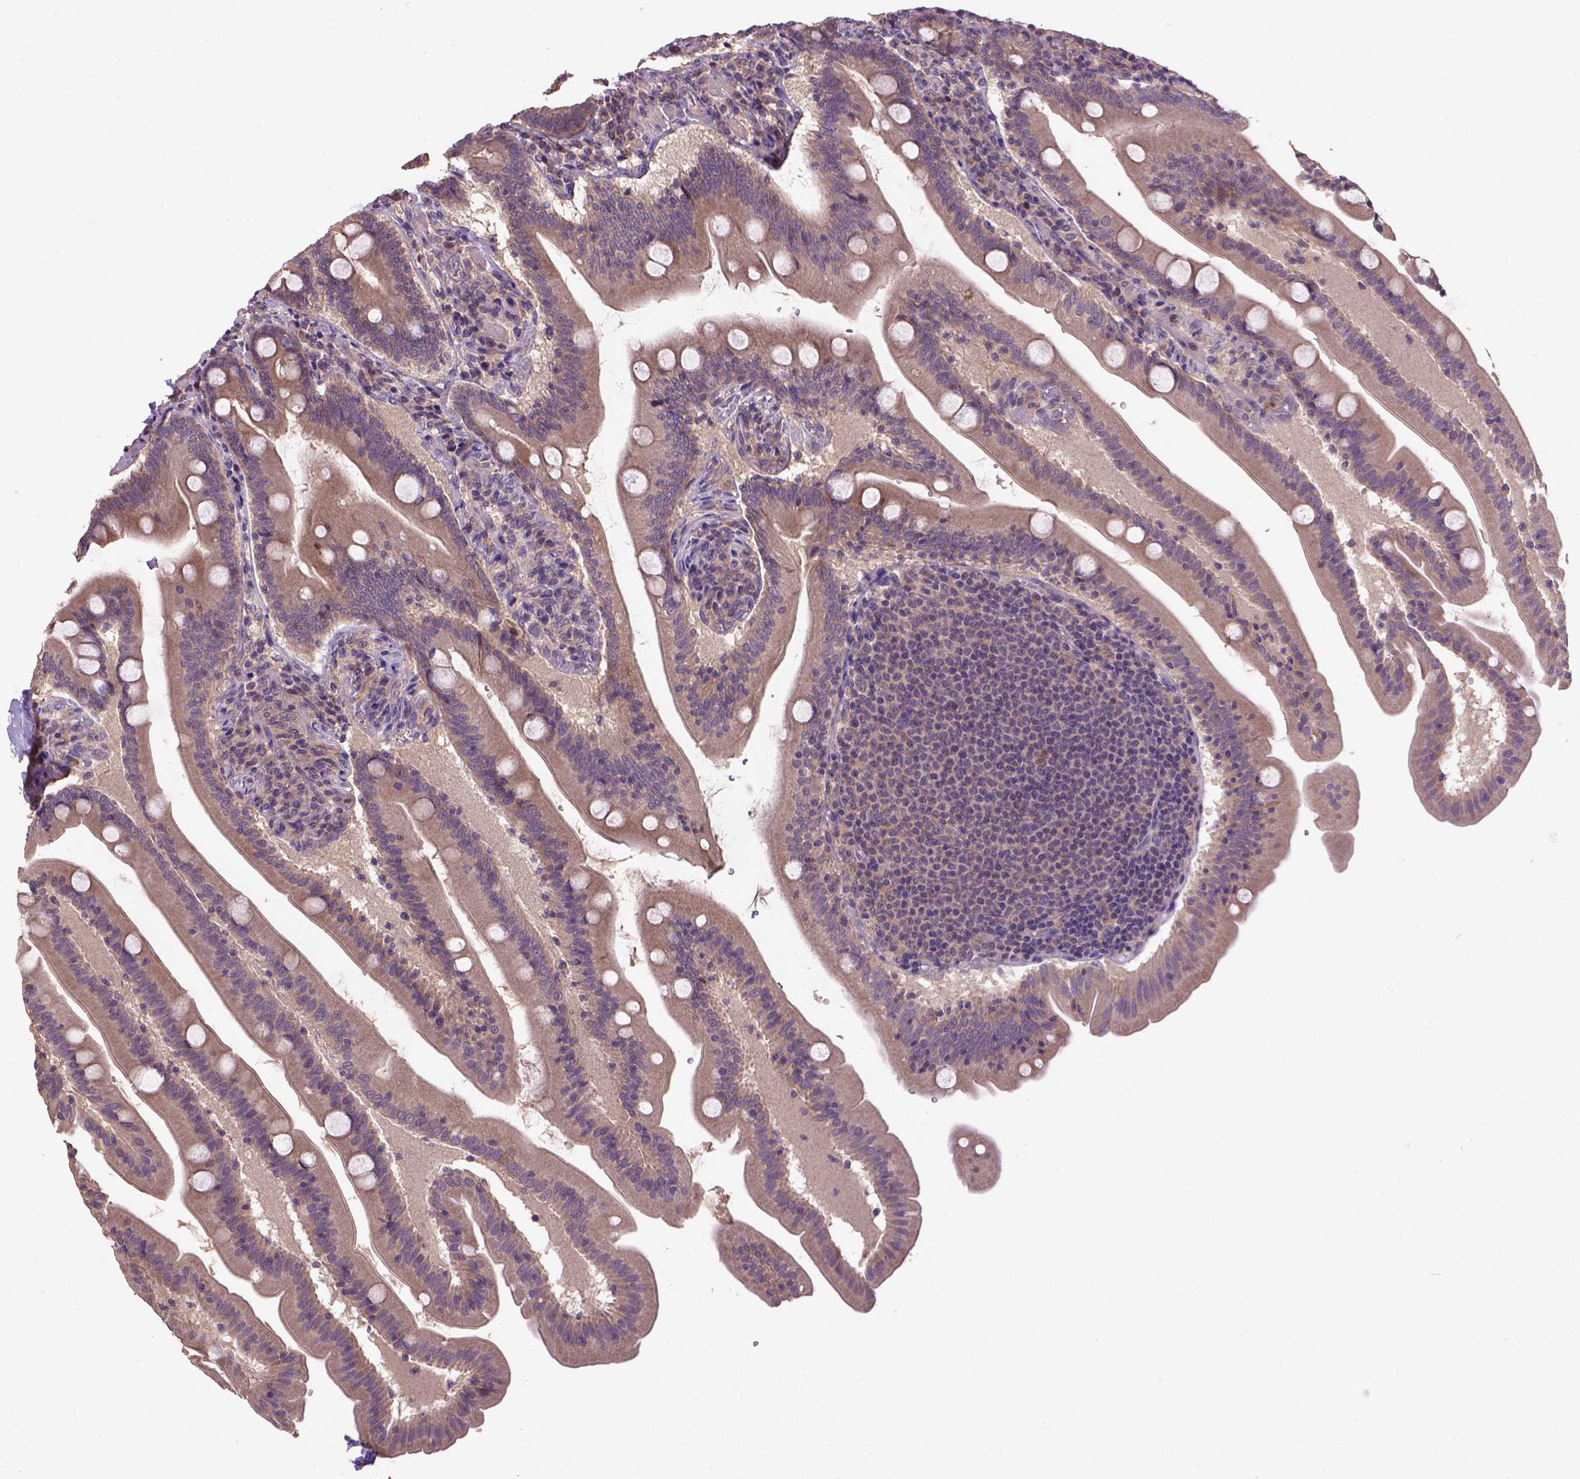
{"staining": {"intensity": "moderate", "quantity": ">75%", "location": "cytoplasmic/membranous"}, "tissue": "small intestine", "cell_type": "Glandular cells", "image_type": "normal", "snomed": [{"axis": "morphology", "description": "Normal tissue, NOS"}, {"axis": "topography", "description": "Small intestine"}], "caption": "Immunohistochemical staining of normal small intestine displays >75% levels of moderate cytoplasmic/membranous protein expression in approximately >75% of glandular cells. (brown staining indicates protein expression, while blue staining denotes nuclei).", "gene": "KBTBD8", "patient": {"sex": "male", "age": 37}}